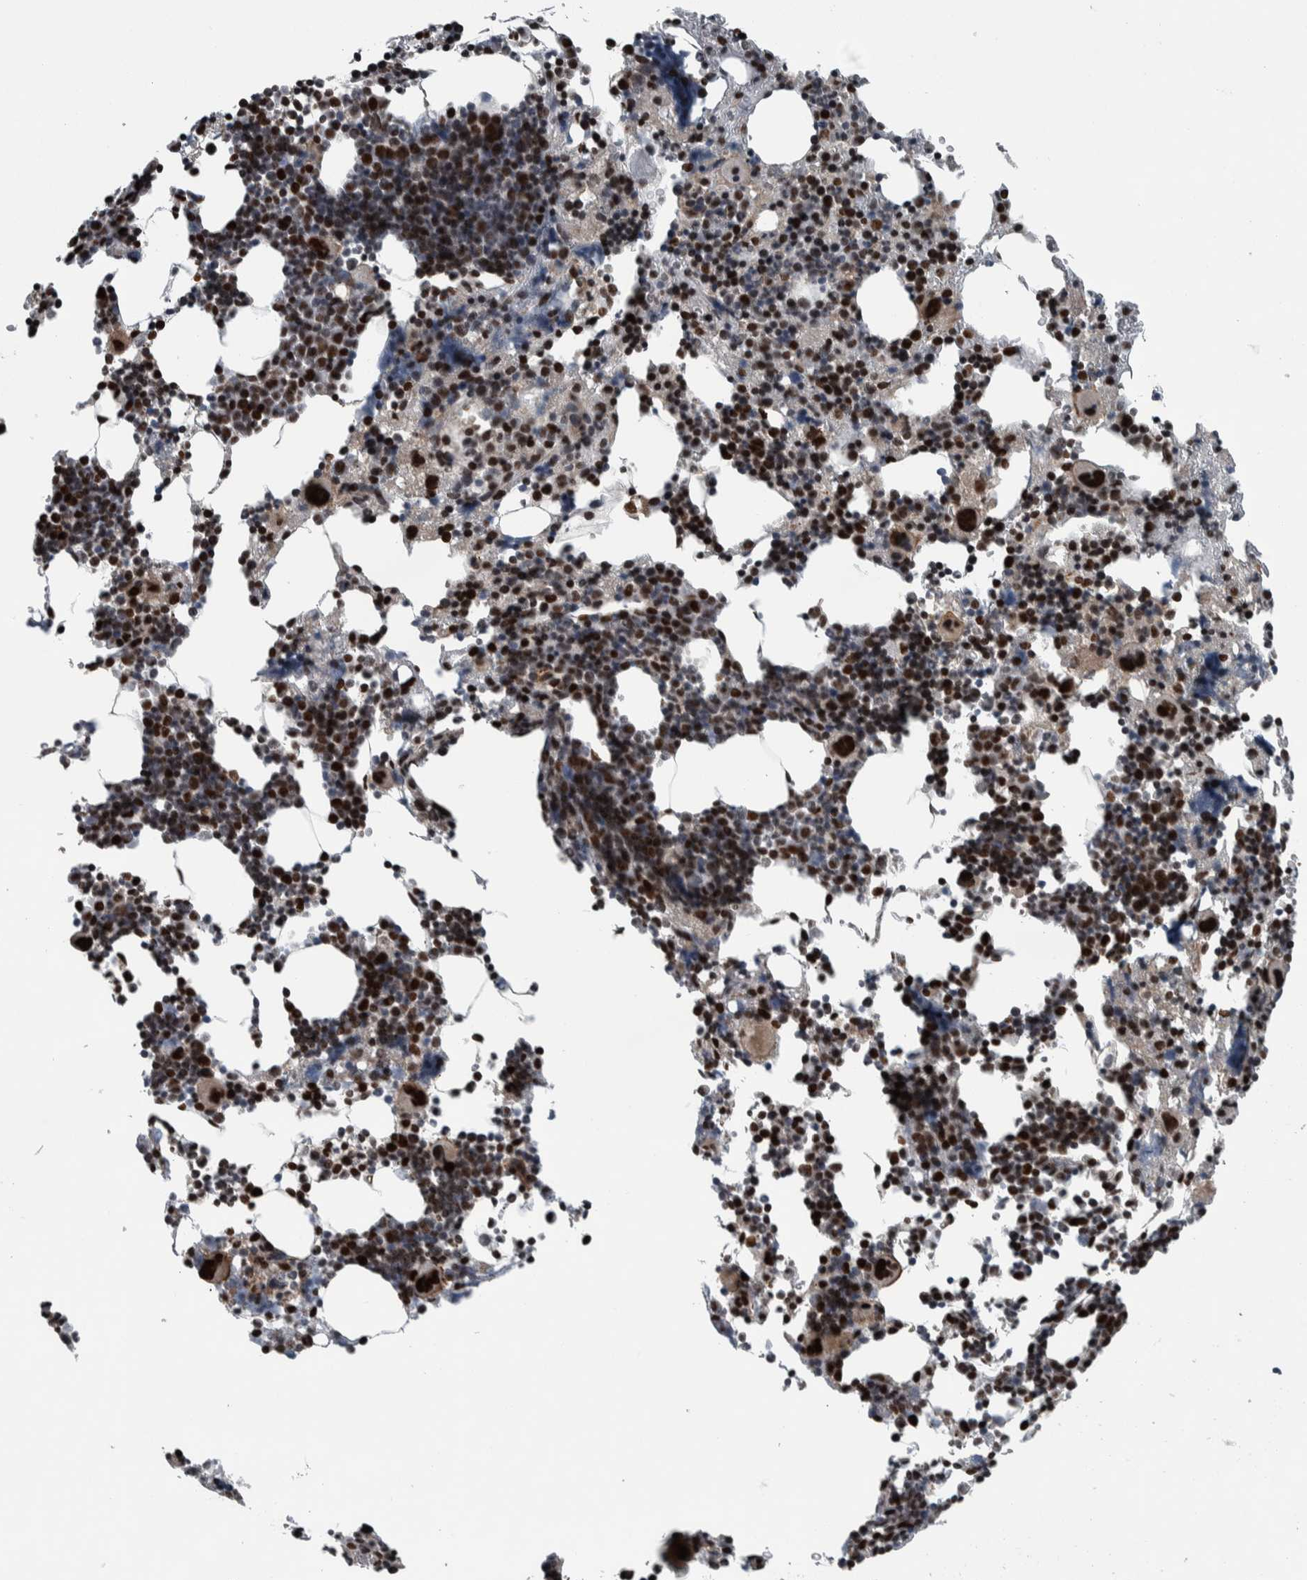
{"staining": {"intensity": "strong", "quantity": ">75%", "location": "nuclear"}, "tissue": "bone marrow", "cell_type": "Hematopoietic cells", "image_type": "normal", "snomed": [{"axis": "morphology", "description": "Normal tissue, NOS"}, {"axis": "morphology", "description": "Inflammation, NOS"}, {"axis": "topography", "description": "Bone marrow"}], "caption": "Hematopoietic cells reveal high levels of strong nuclear positivity in about >75% of cells in unremarkable human bone marrow. (DAB IHC, brown staining for protein, blue staining for nuclei).", "gene": "FAM135B", "patient": {"sex": "male", "age": 31}}